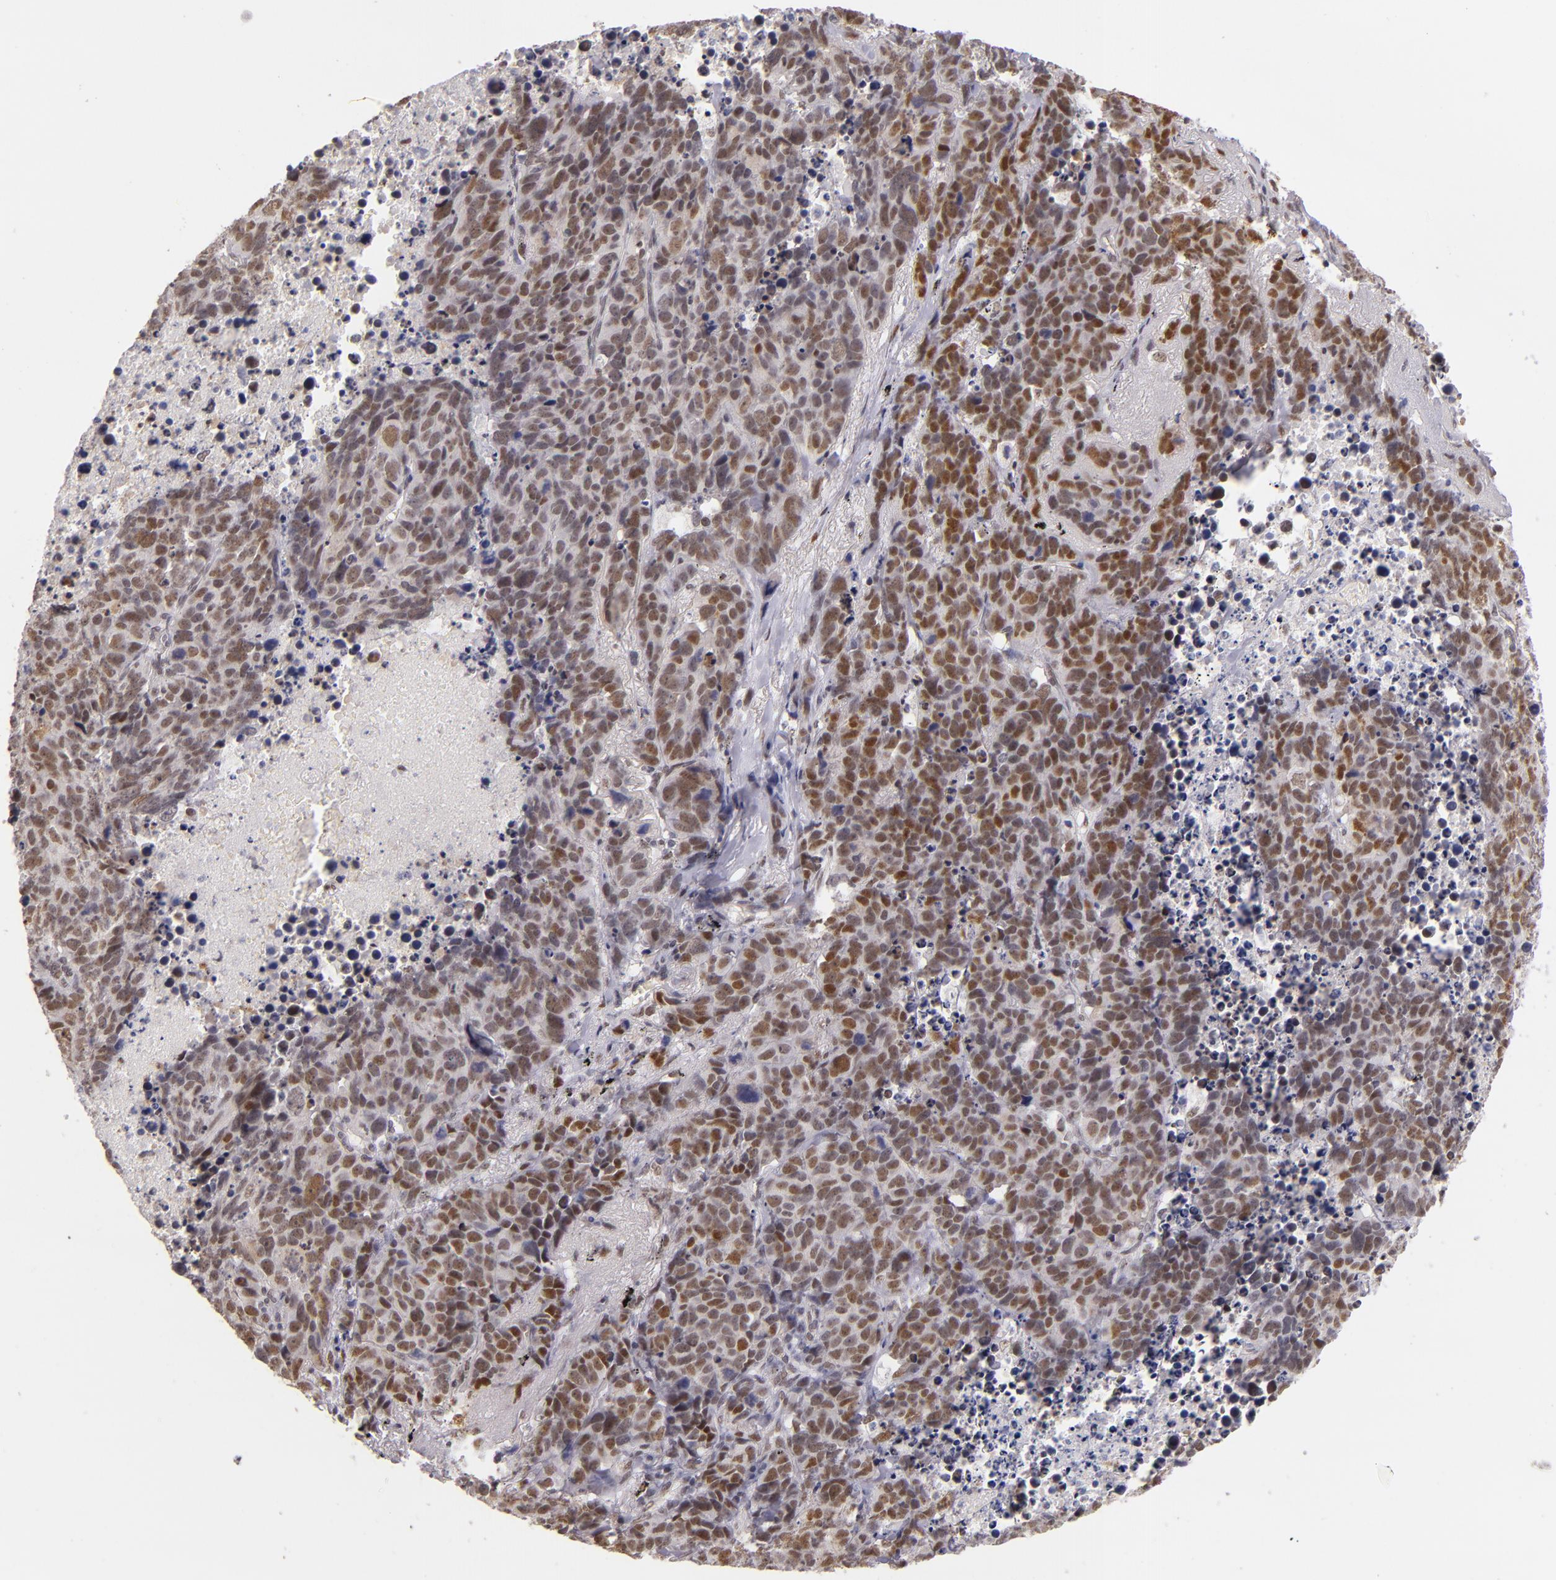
{"staining": {"intensity": "moderate", "quantity": ">75%", "location": "nuclear"}, "tissue": "lung cancer", "cell_type": "Tumor cells", "image_type": "cancer", "snomed": [{"axis": "morphology", "description": "Carcinoid, malignant, NOS"}, {"axis": "topography", "description": "Lung"}], "caption": "A photomicrograph of human lung cancer (malignant carcinoid) stained for a protein reveals moderate nuclear brown staining in tumor cells.", "gene": "NCOR2", "patient": {"sex": "male", "age": 60}}